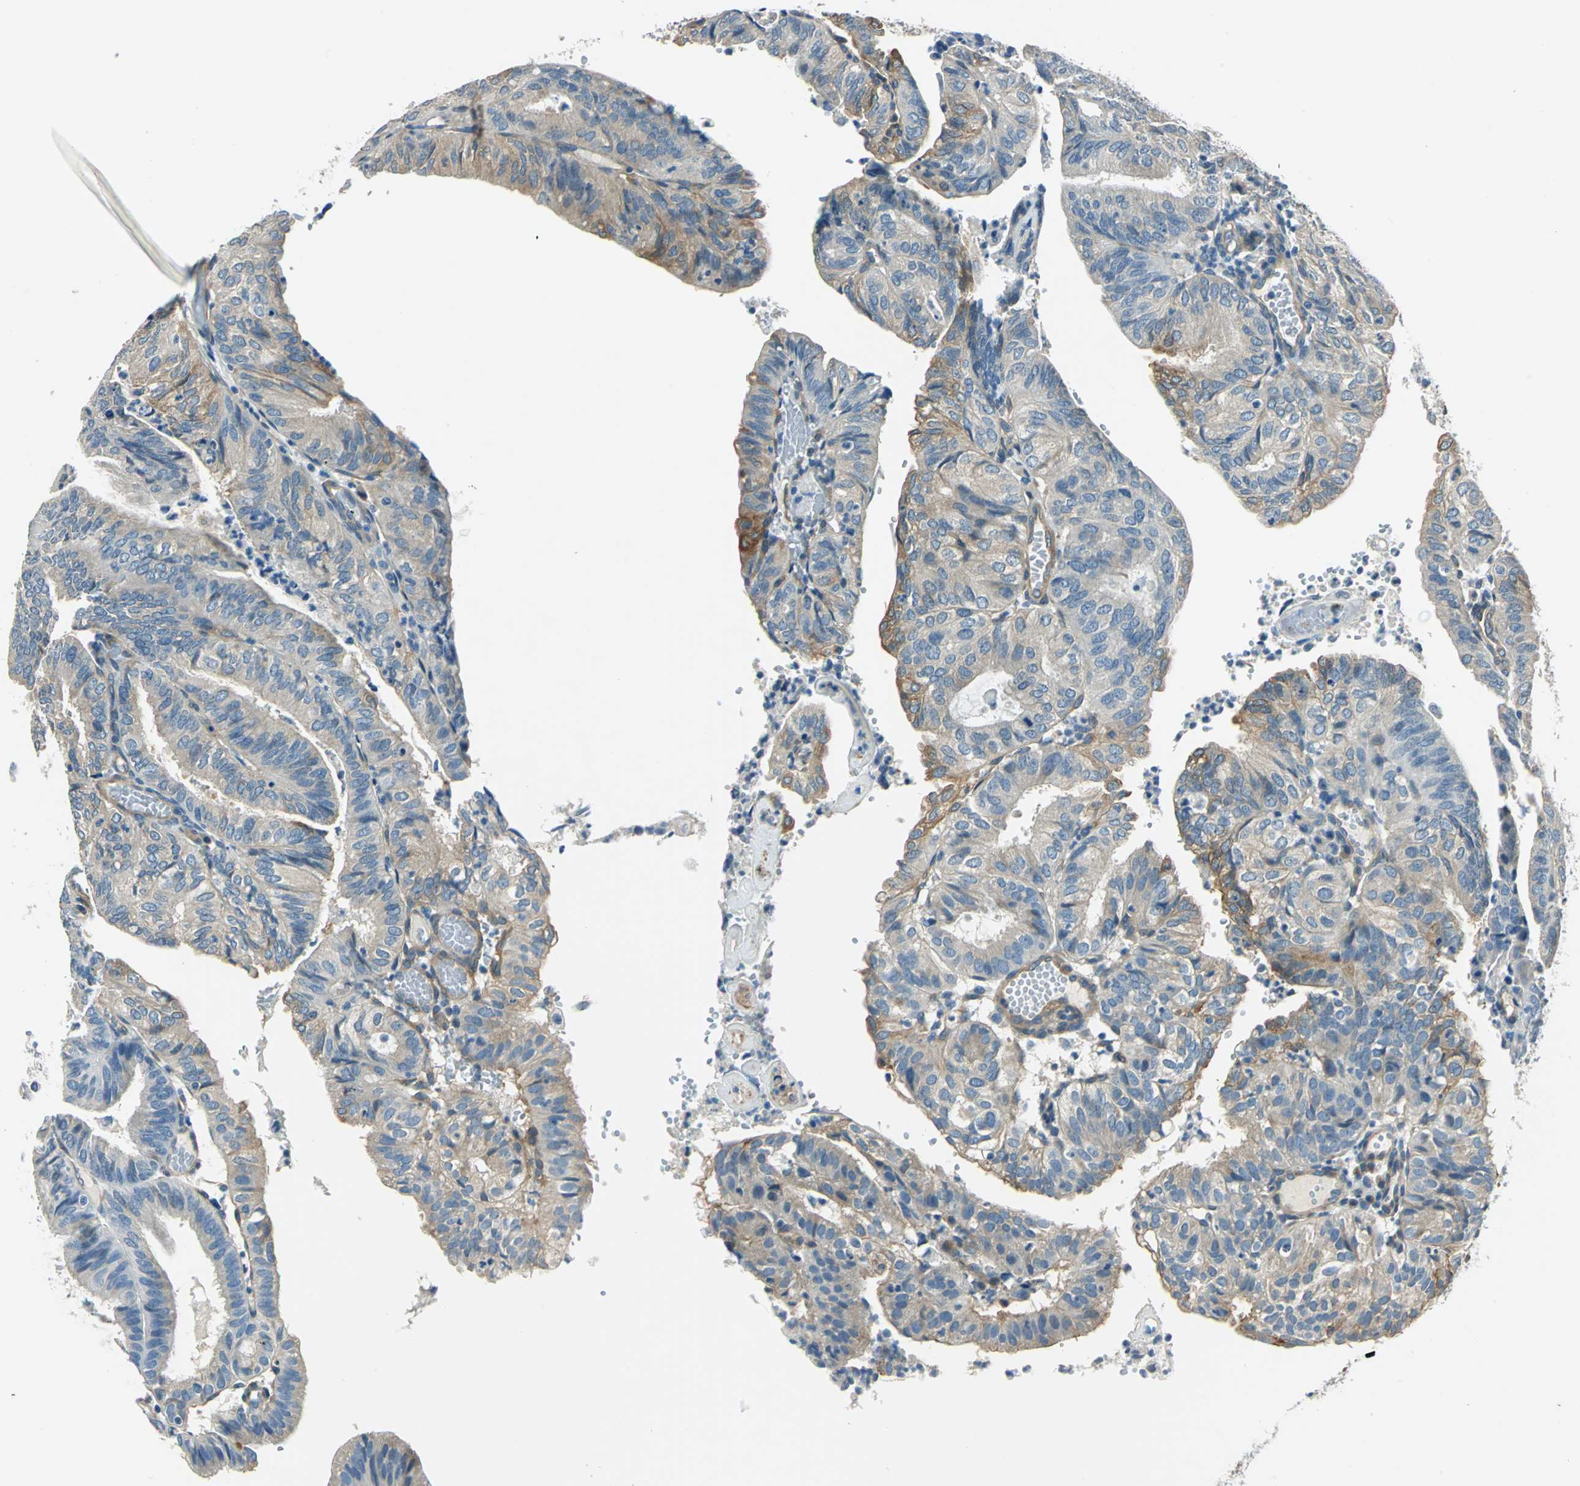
{"staining": {"intensity": "weak", "quantity": "<25%", "location": "cytoplasmic/membranous"}, "tissue": "endometrial cancer", "cell_type": "Tumor cells", "image_type": "cancer", "snomed": [{"axis": "morphology", "description": "Adenocarcinoma, NOS"}, {"axis": "topography", "description": "Uterus"}], "caption": "Histopathology image shows no significant protein positivity in tumor cells of endometrial cancer (adenocarcinoma).", "gene": "CDC42EP1", "patient": {"sex": "female", "age": 60}}